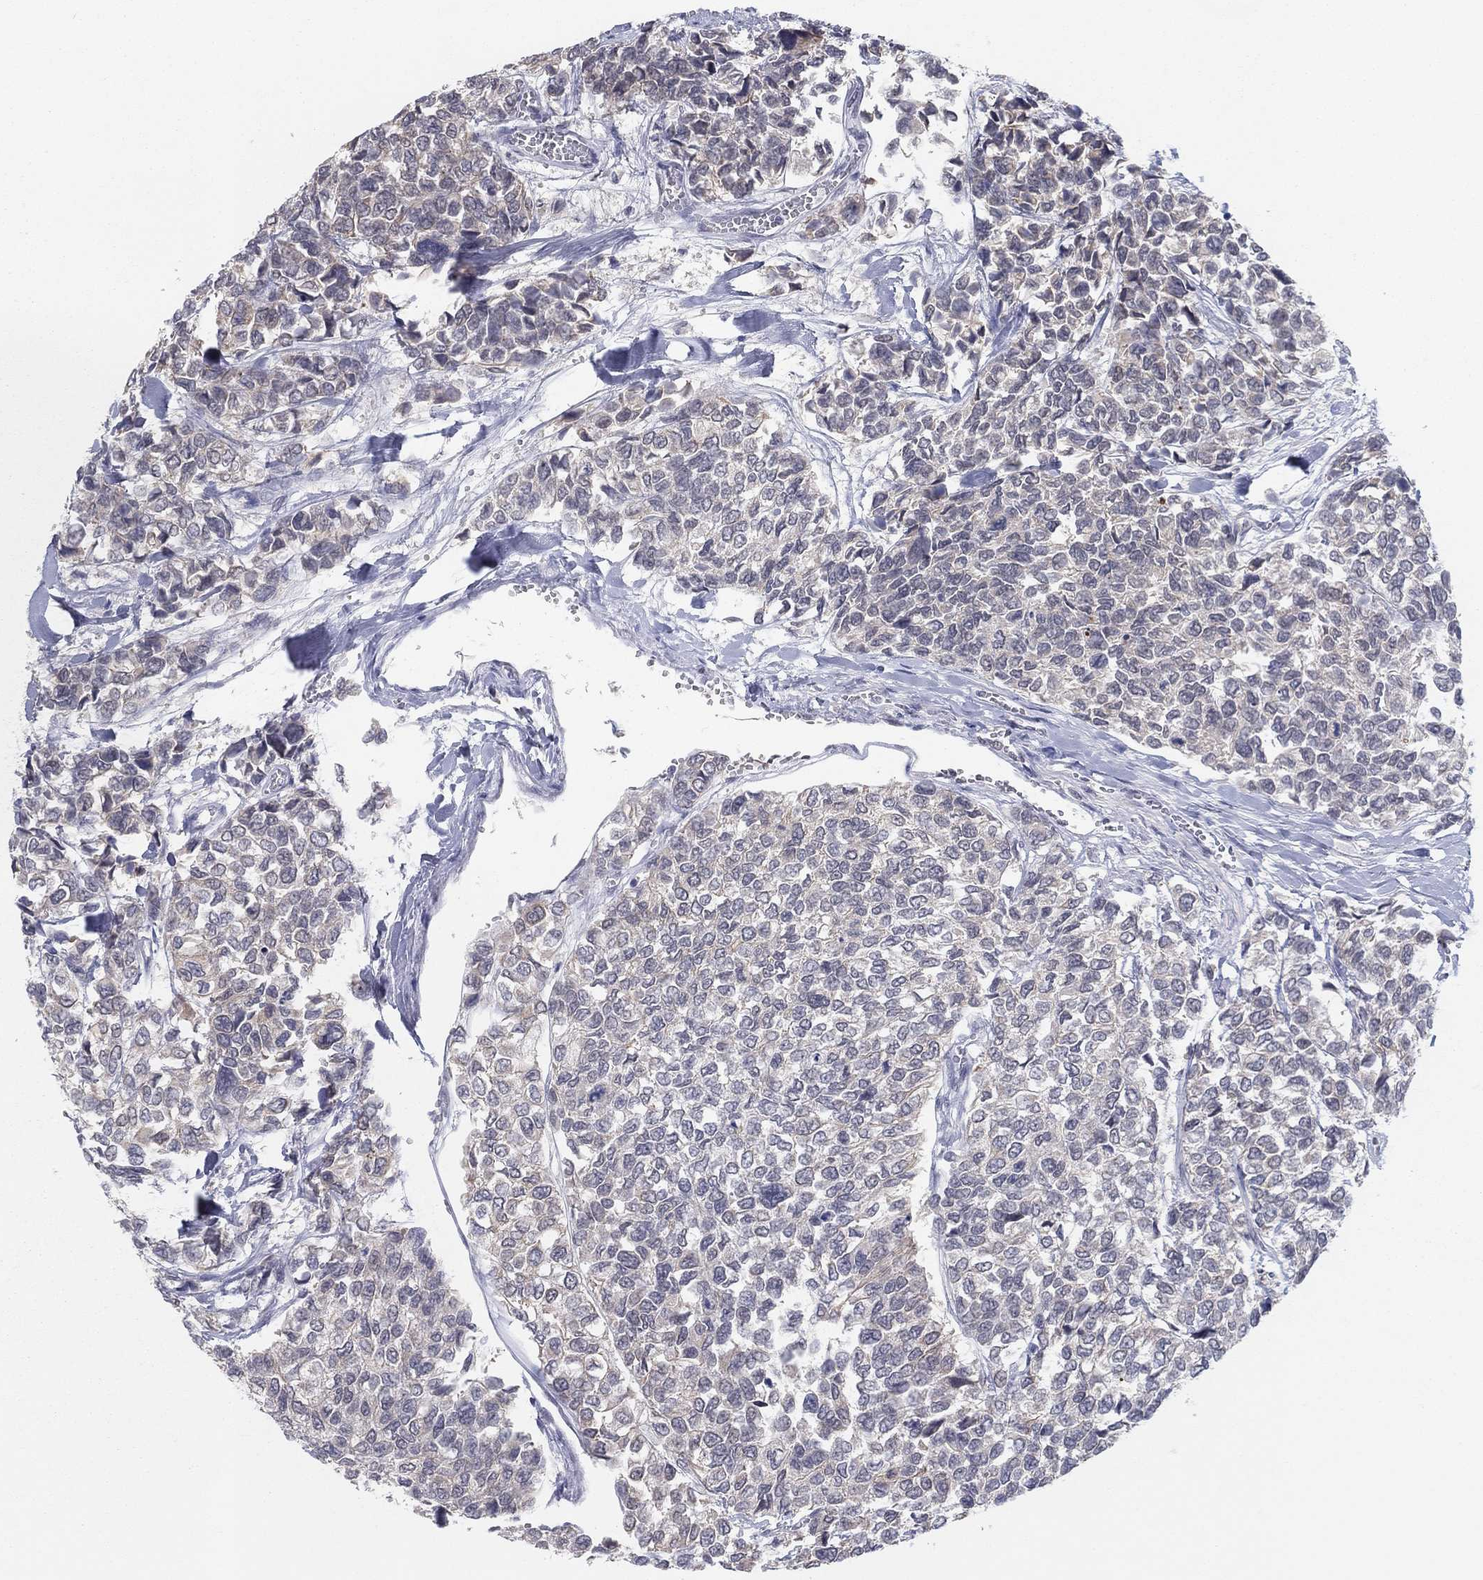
{"staining": {"intensity": "negative", "quantity": "none", "location": "none"}, "tissue": "urothelial cancer", "cell_type": "Tumor cells", "image_type": "cancer", "snomed": [{"axis": "morphology", "description": "Urothelial carcinoma, High grade"}, {"axis": "topography", "description": "Urinary bladder"}], "caption": "Immunohistochemistry histopathology image of neoplastic tissue: high-grade urothelial carcinoma stained with DAB (3,3'-diaminobenzidine) demonstrates no significant protein positivity in tumor cells.", "gene": "SLC22A2", "patient": {"sex": "male", "age": 77}}